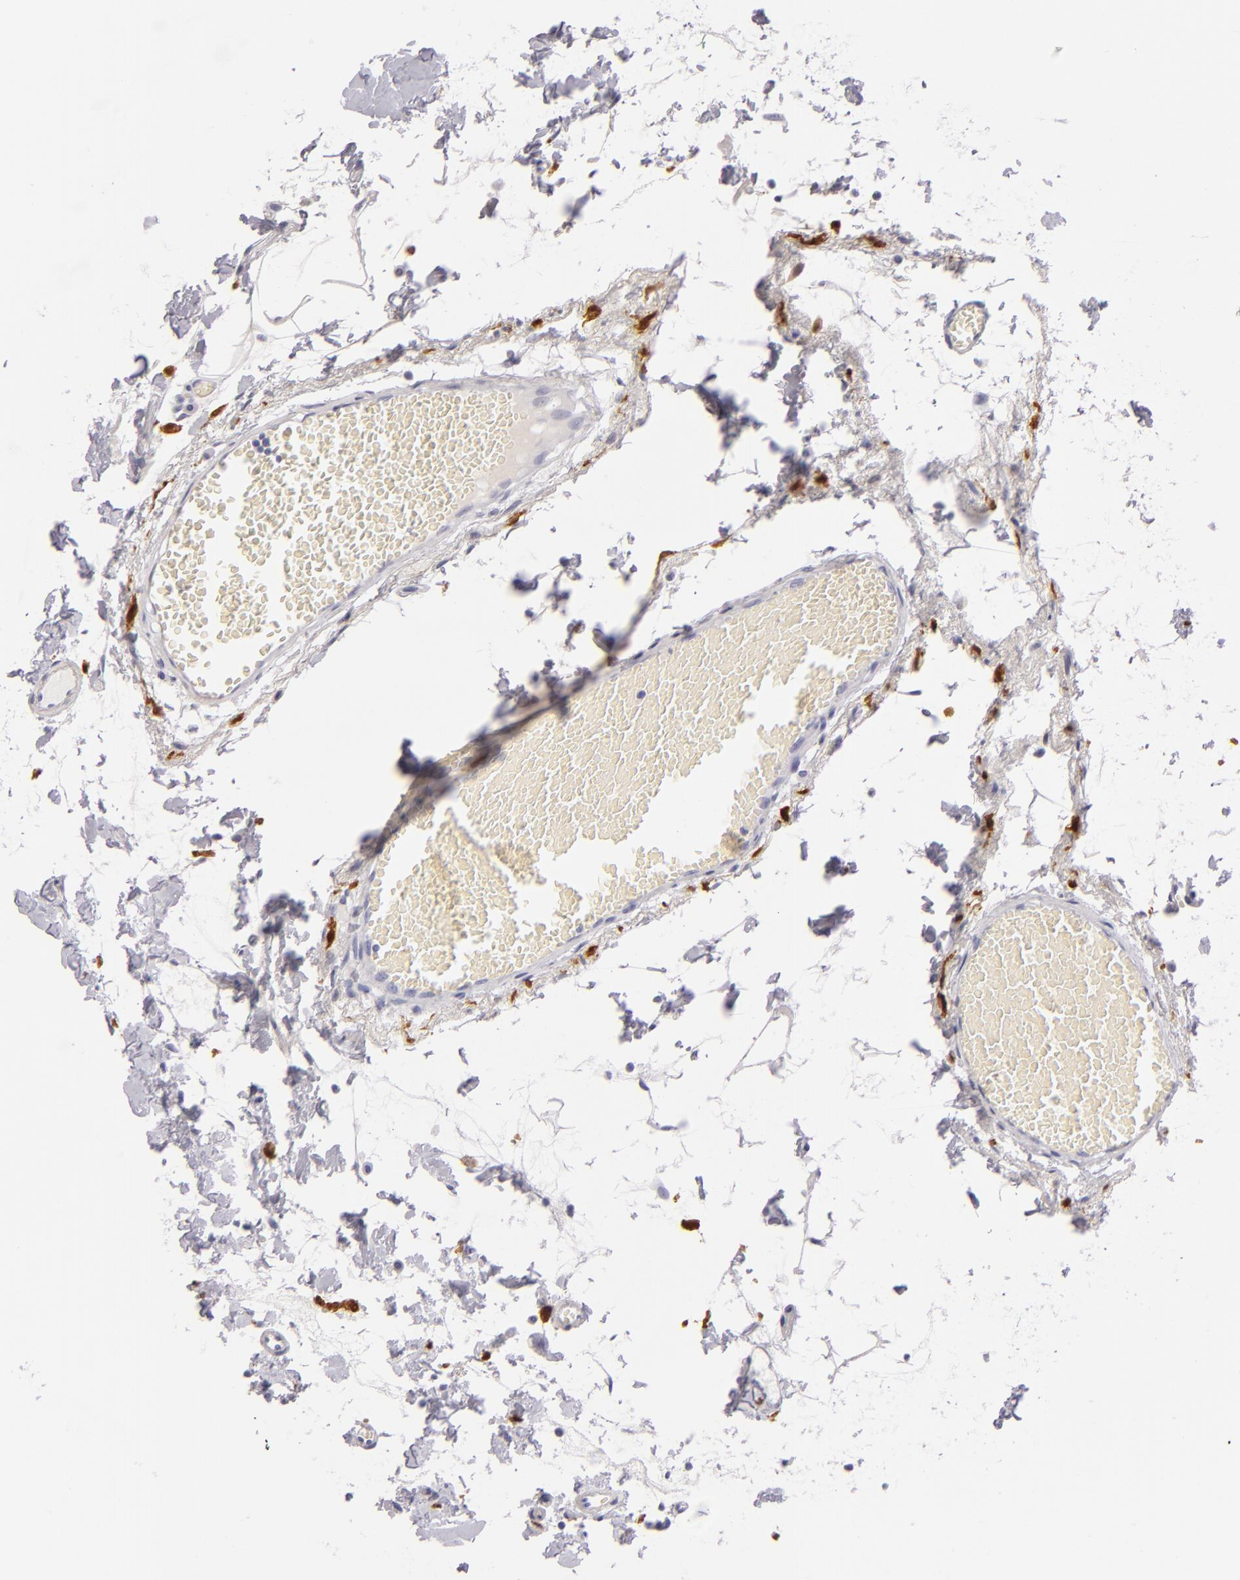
{"staining": {"intensity": "negative", "quantity": "none", "location": "none"}, "tissue": "small intestine", "cell_type": "Glandular cells", "image_type": "normal", "snomed": [{"axis": "morphology", "description": "Normal tissue, NOS"}, {"axis": "topography", "description": "Small intestine"}], "caption": "IHC micrograph of unremarkable human small intestine stained for a protein (brown), which reveals no staining in glandular cells. (Stains: DAB immunohistochemistry with hematoxylin counter stain, Microscopy: brightfield microscopy at high magnification).", "gene": "F13A1", "patient": {"sex": "female", "age": 61}}